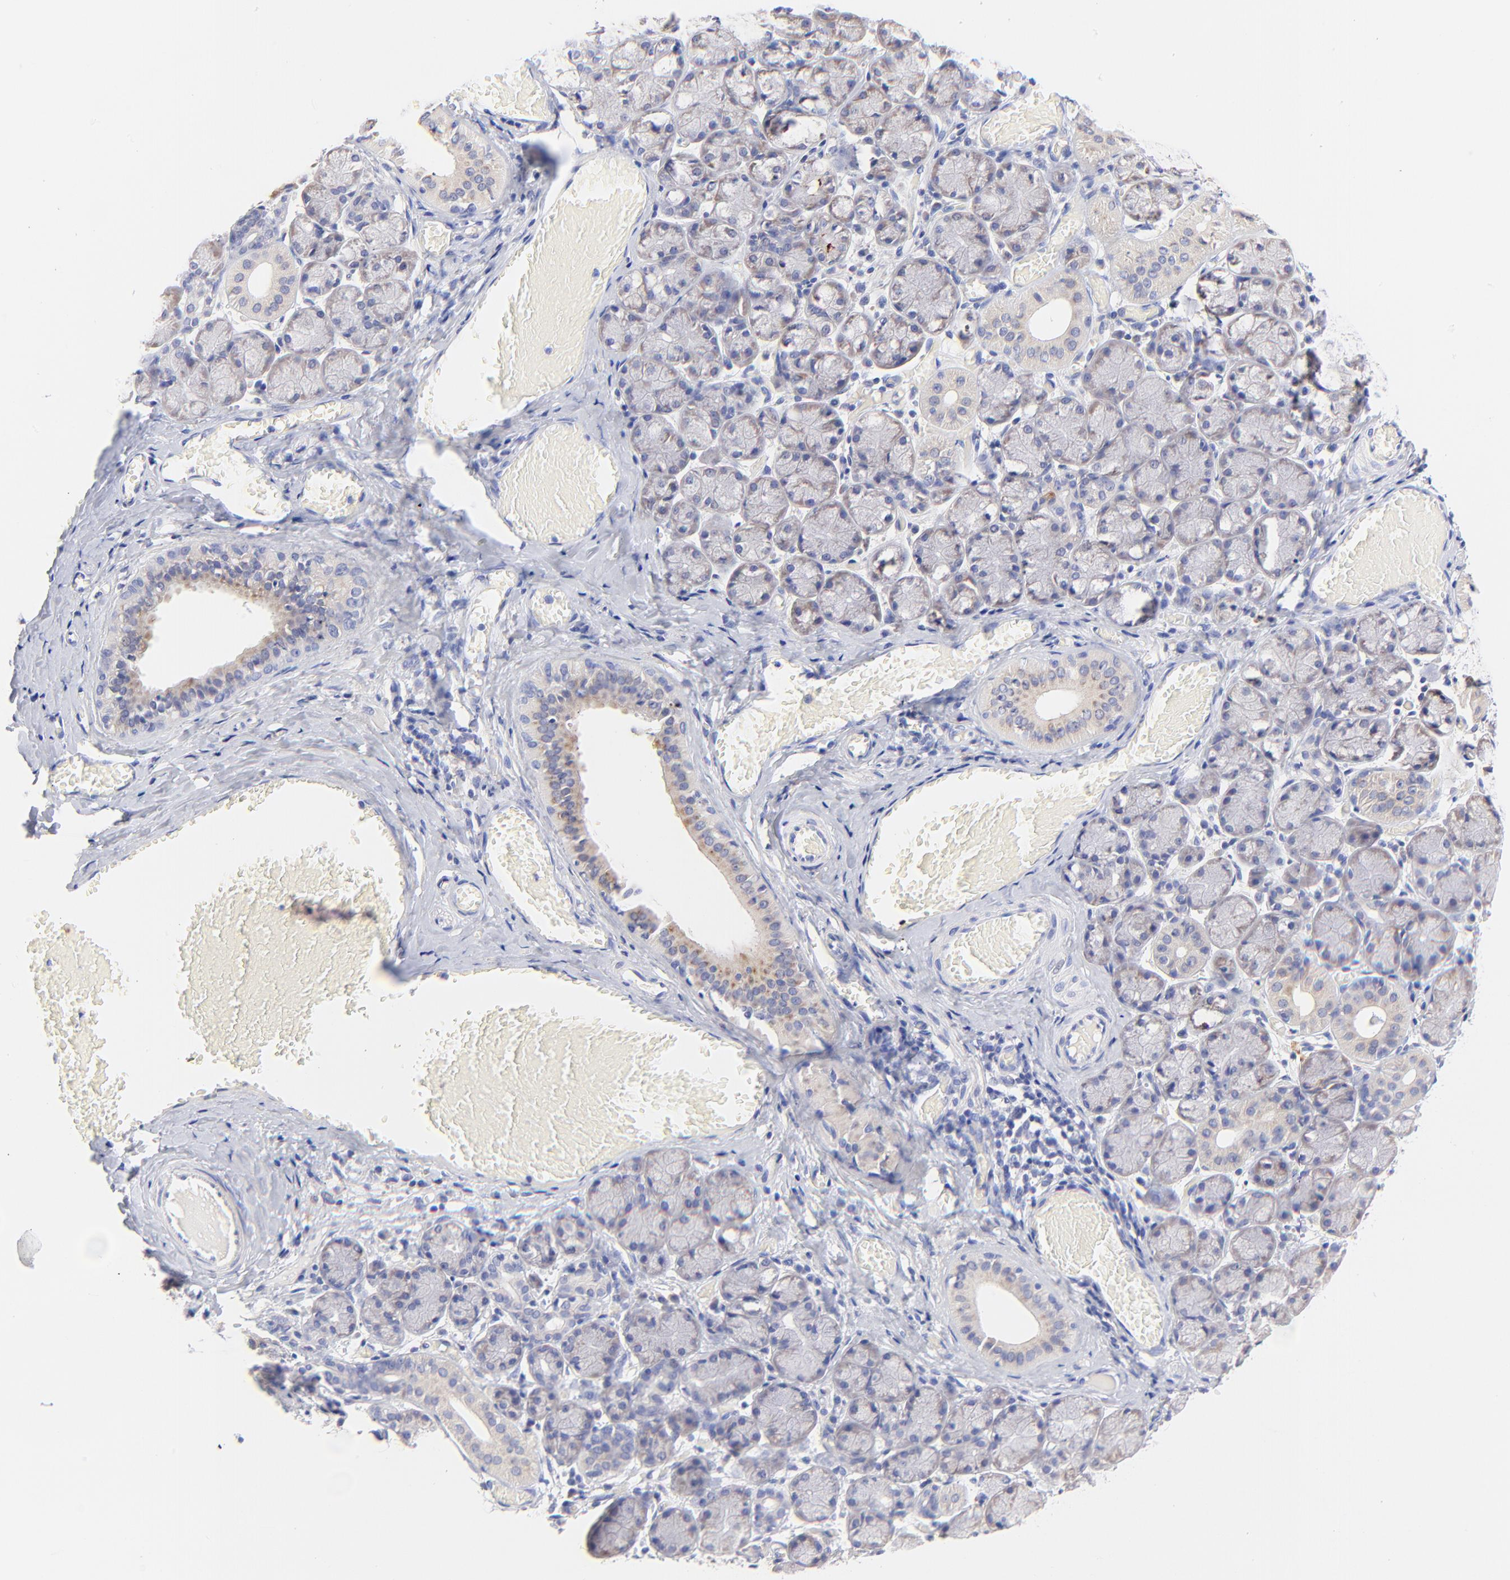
{"staining": {"intensity": "weak", "quantity": "<25%", "location": "cytoplasmic/membranous"}, "tissue": "salivary gland", "cell_type": "Glandular cells", "image_type": "normal", "snomed": [{"axis": "morphology", "description": "Normal tissue, NOS"}, {"axis": "topography", "description": "Salivary gland"}], "caption": "This image is of benign salivary gland stained with immunohistochemistry to label a protein in brown with the nuclei are counter-stained blue. There is no staining in glandular cells. (DAB immunohistochemistry, high magnification).", "gene": "EBP", "patient": {"sex": "female", "age": 24}}